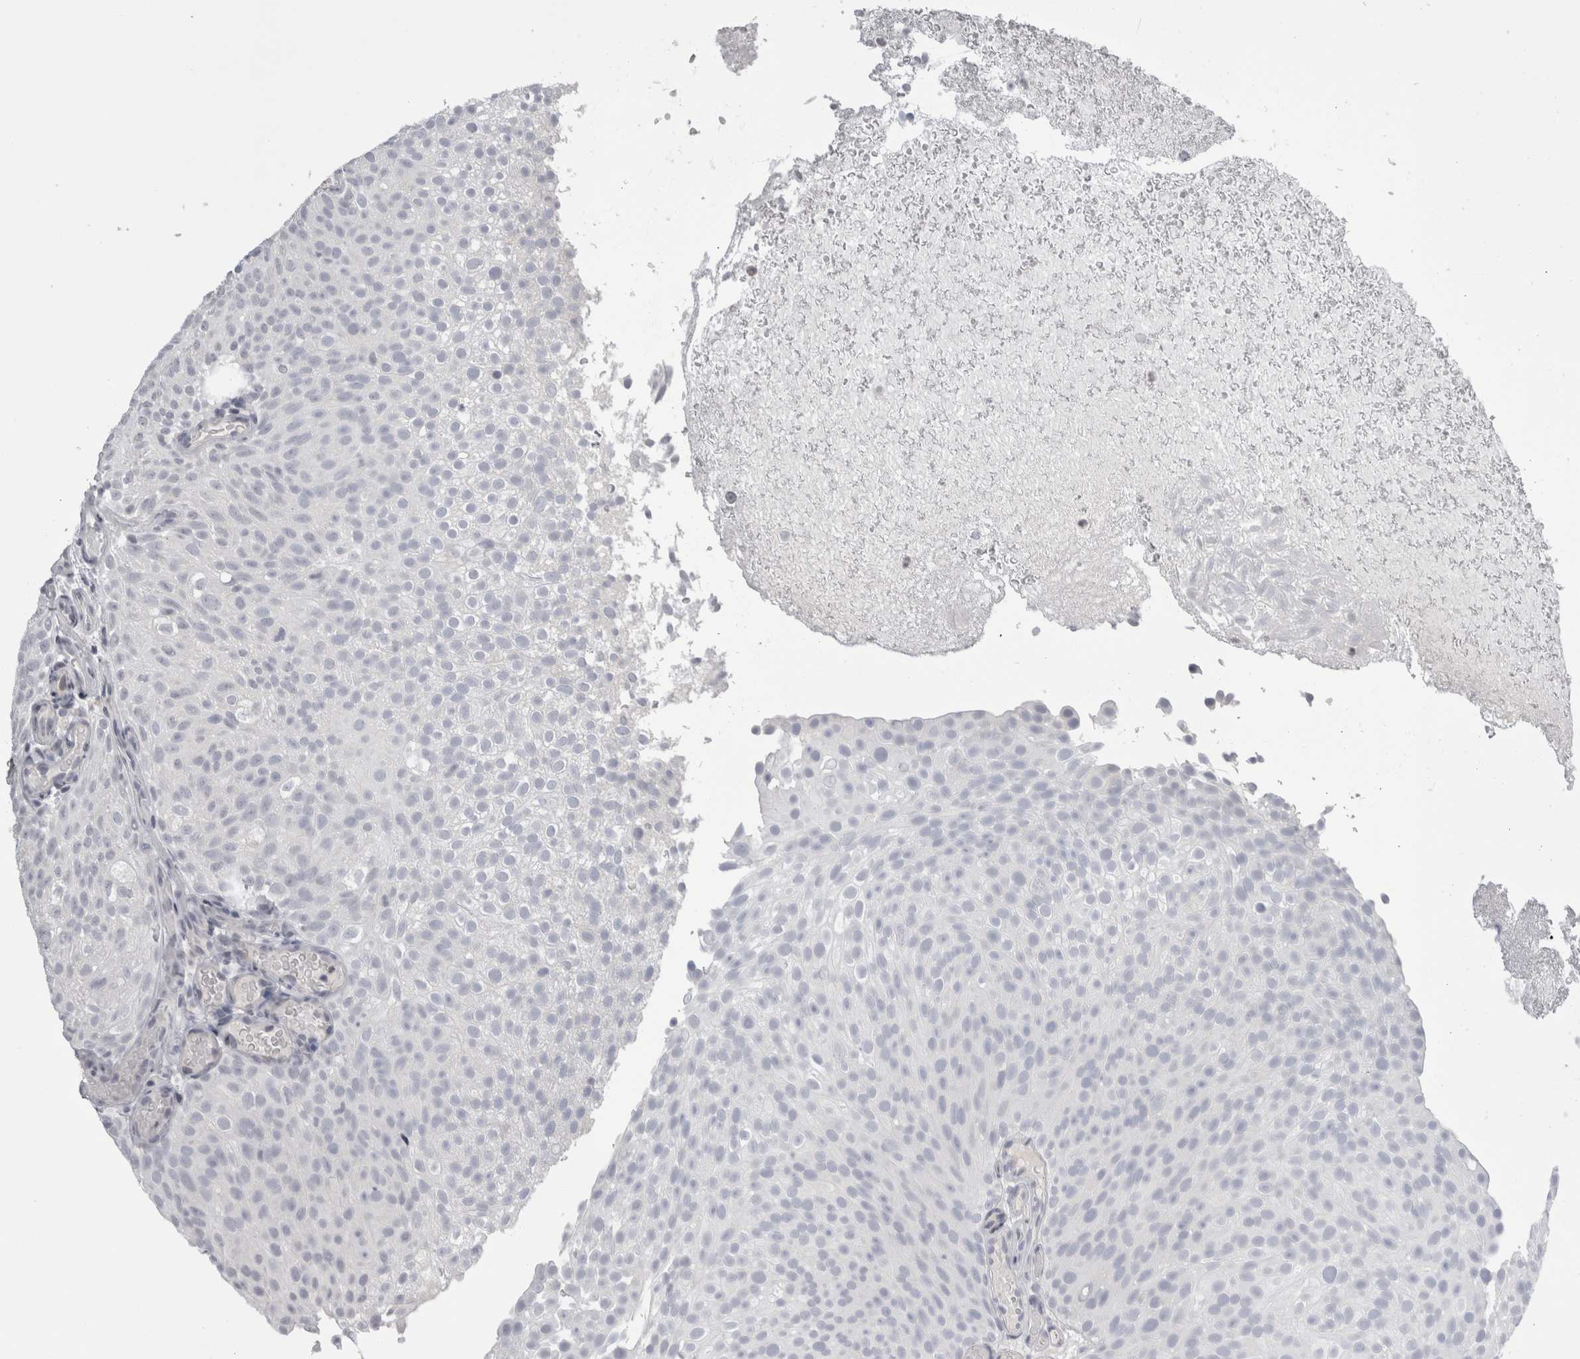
{"staining": {"intensity": "negative", "quantity": "none", "location": "none"}, "tissue": "urothelial cancer", "cell_type": "Tumor cells", "image_type": "cancer", "snomed": [{"axis": "morphology", "description": "Urothelial carcinoma, Low grade"}, {"axis": "topography", "description": "Urinary bladder"}], "caption": "Tumor cells are negative for protein expression in human urothelial carcinoma (low-grade).", "gene": "FNDC8", "patient": {"sex": "male", "age": 78}}